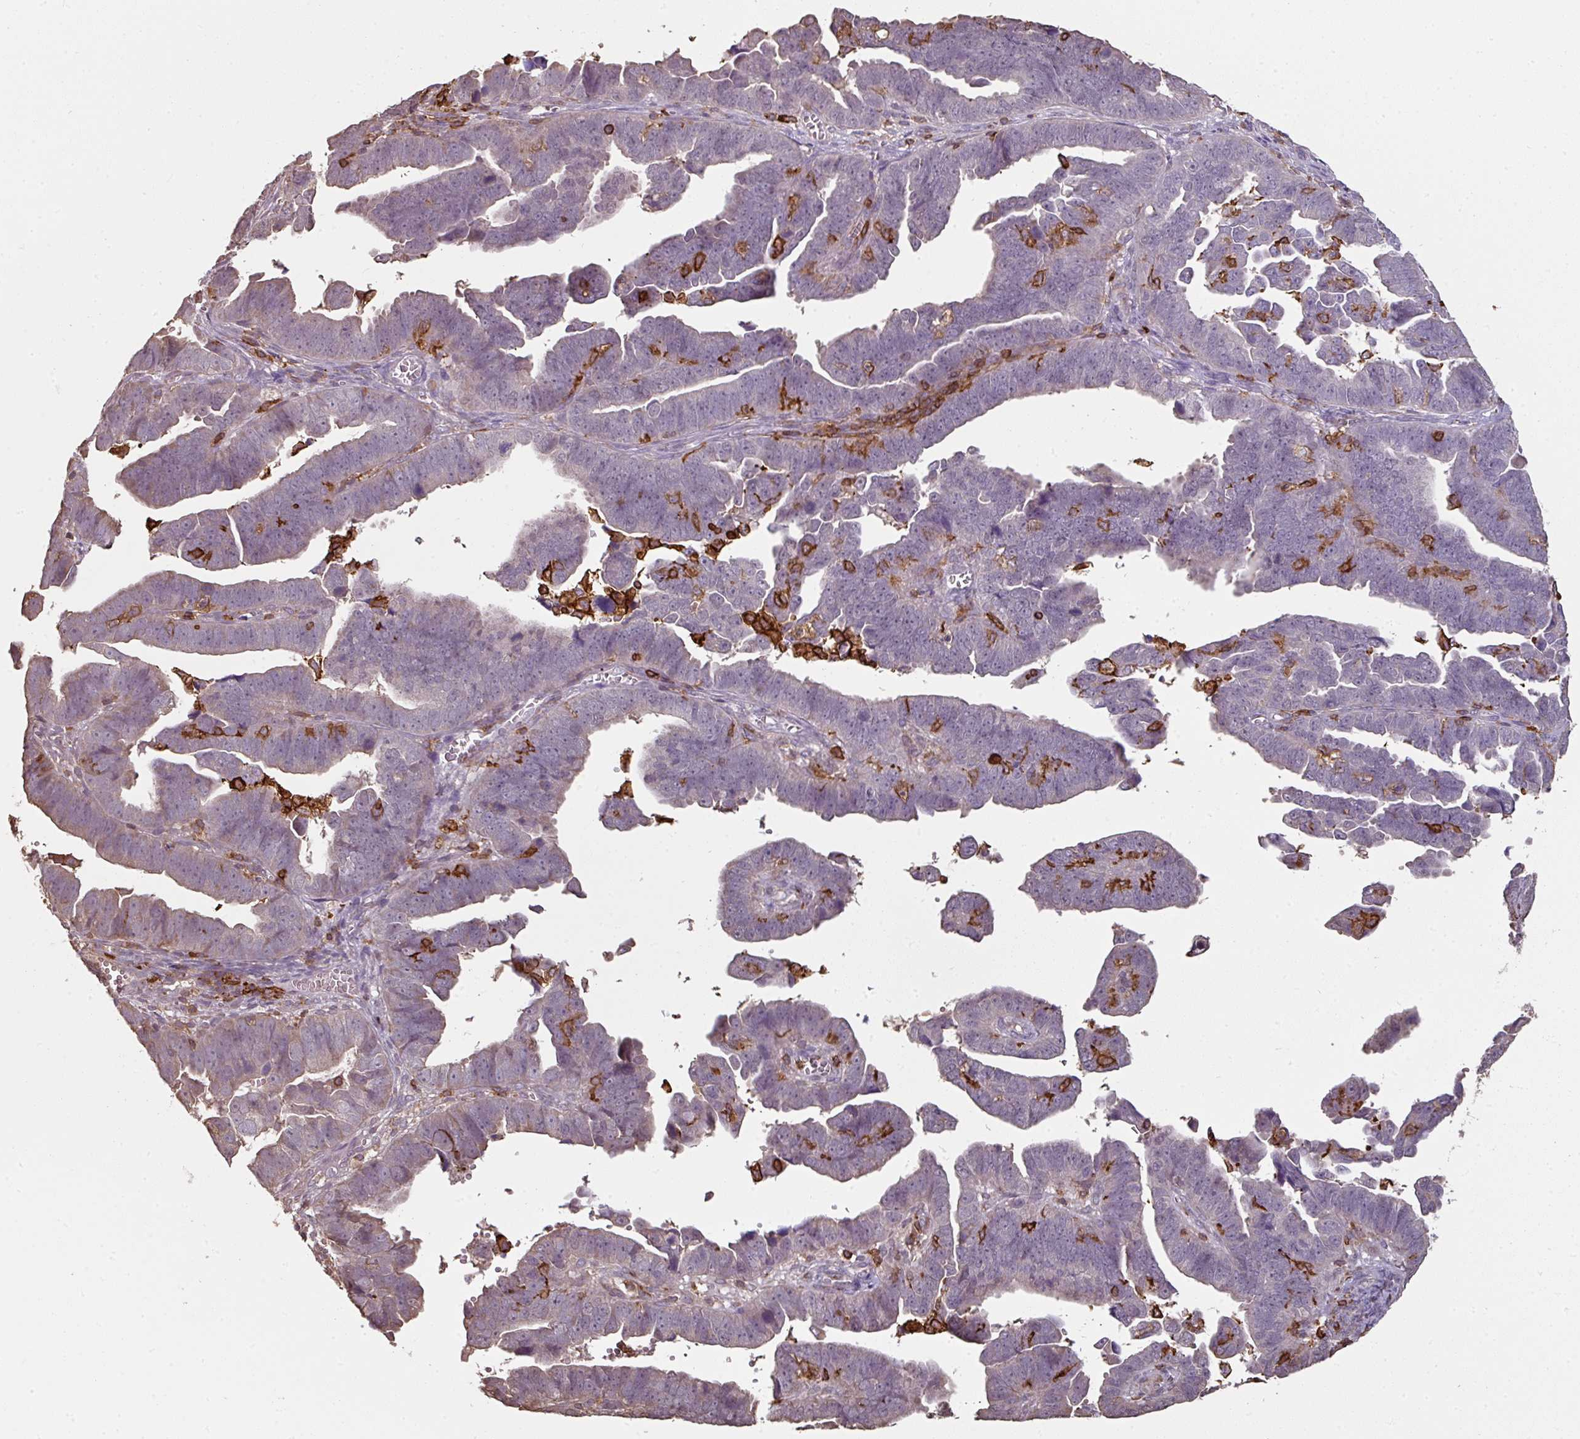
{"staining": {"intensity": "weak", "quantity": "<25%", "location": "cytoplasmic/membranous"}, "tissue": "endometrial cancer", "cell_type": "Tumor cells", "image_type": "cancer", "snomed": [{"axis": "morphology", "description": "Adenocarcinoma, NOS"}, {"axis": "topography", "description": "Endometrium"}], "caption": "IHC micrograph of neoplastic tissue: endometrial cancer (adenocarcinoma) stained with DAB (3,3'-diaminobenzidine) reveals no significant protein positivity in tumor cells.", "gene": "OLFML2B", "patient": {"sex": "female", "age": 75}}